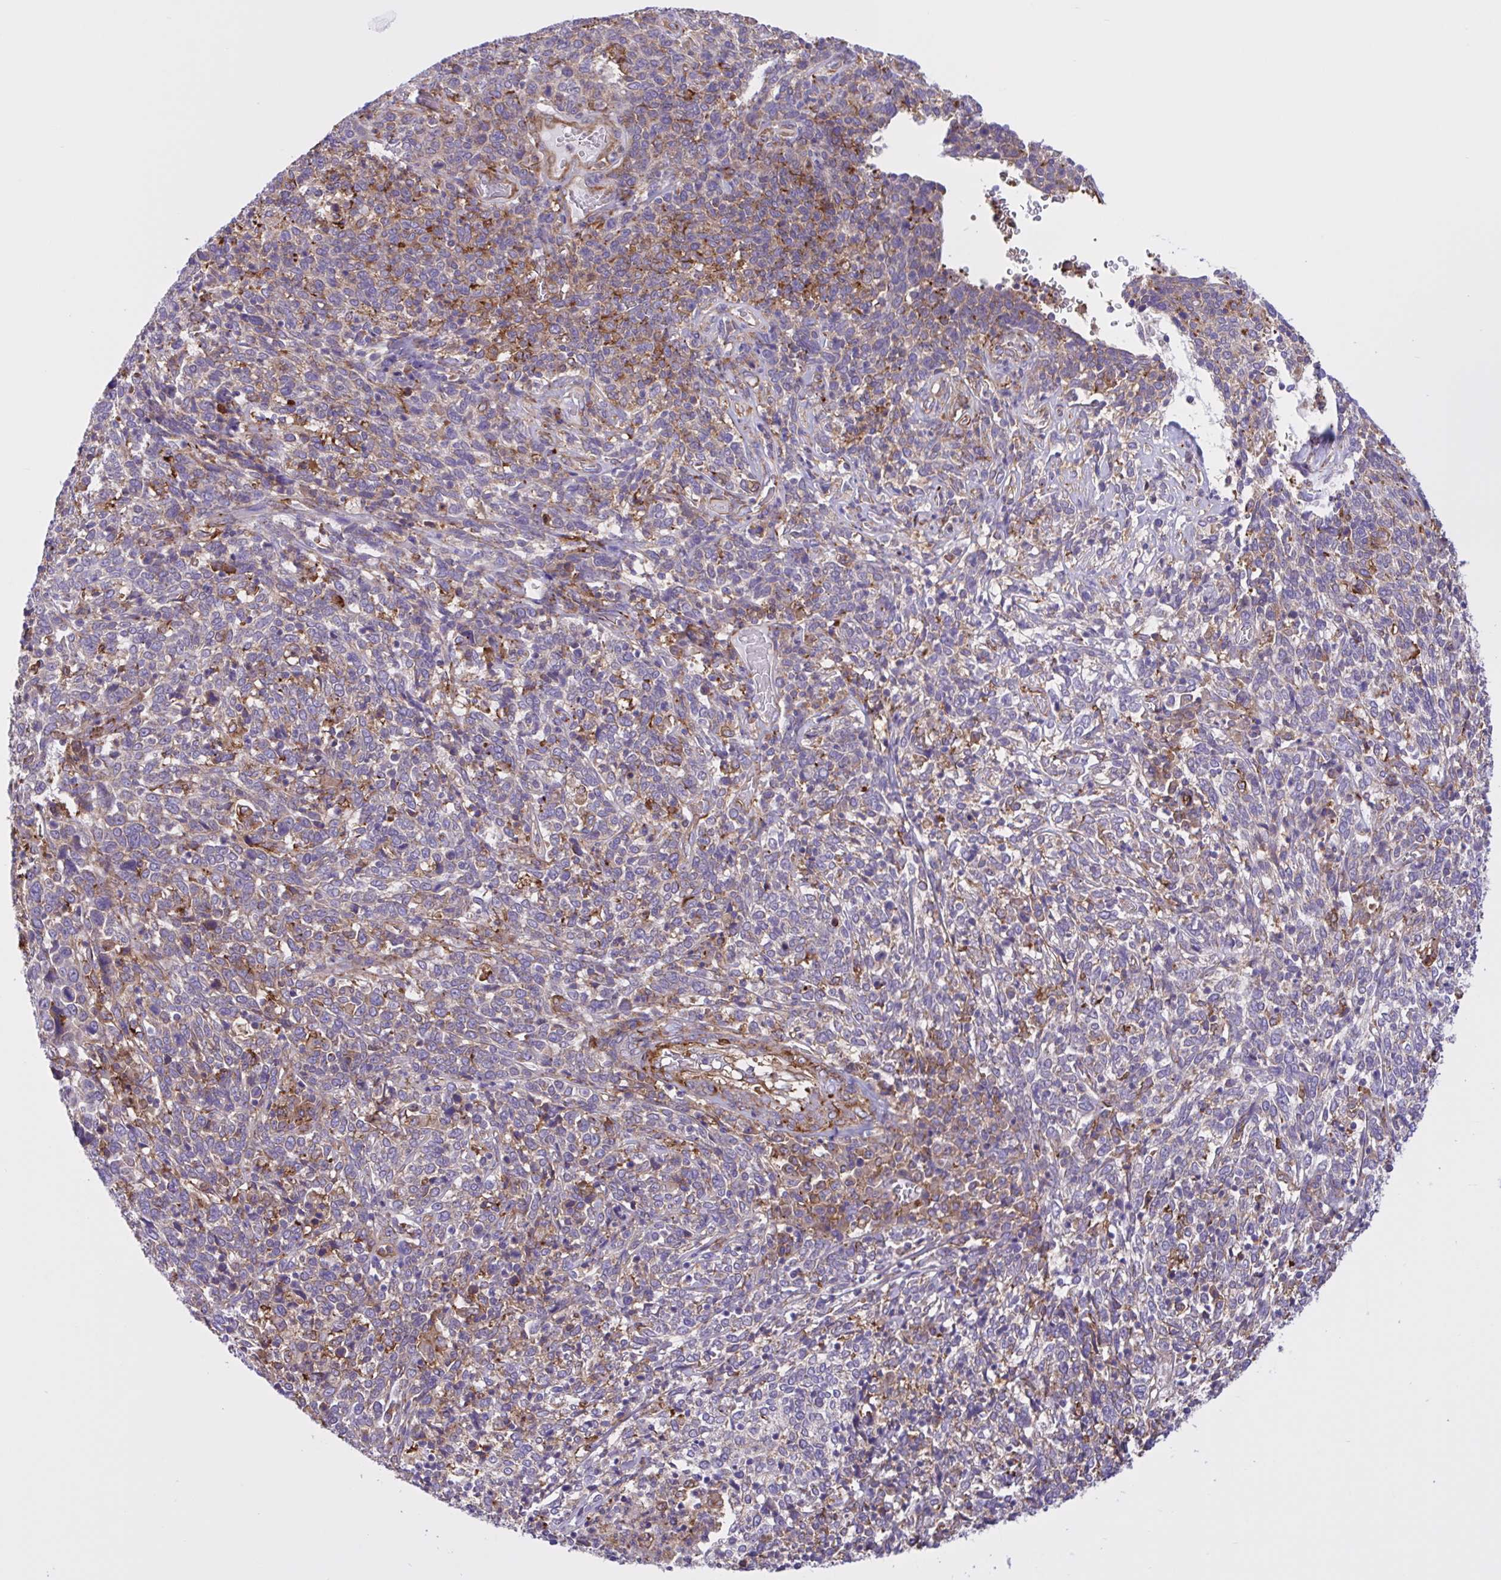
{"staining": {"intensity": "moderate", "quantity": "<25%", "location": "cytoplasmic/membranous"}, "tissue": "cervical cancer", "cell_type": "Tumor cells", "image_type": "cancer", "snomed": [{"axis": "morphology", "description": "Squamous cell carcinoma, NOS"}, {"axis": "topography", "description": "Cervix"}], "caption": "Moderate cytoplasmic/membranous protein positivity is seen in about <25% of tumor cells in squamous cell carcinoma (cervical).", "gene": "OR51M1", "patient": {"sex": "female", "age": 46}}